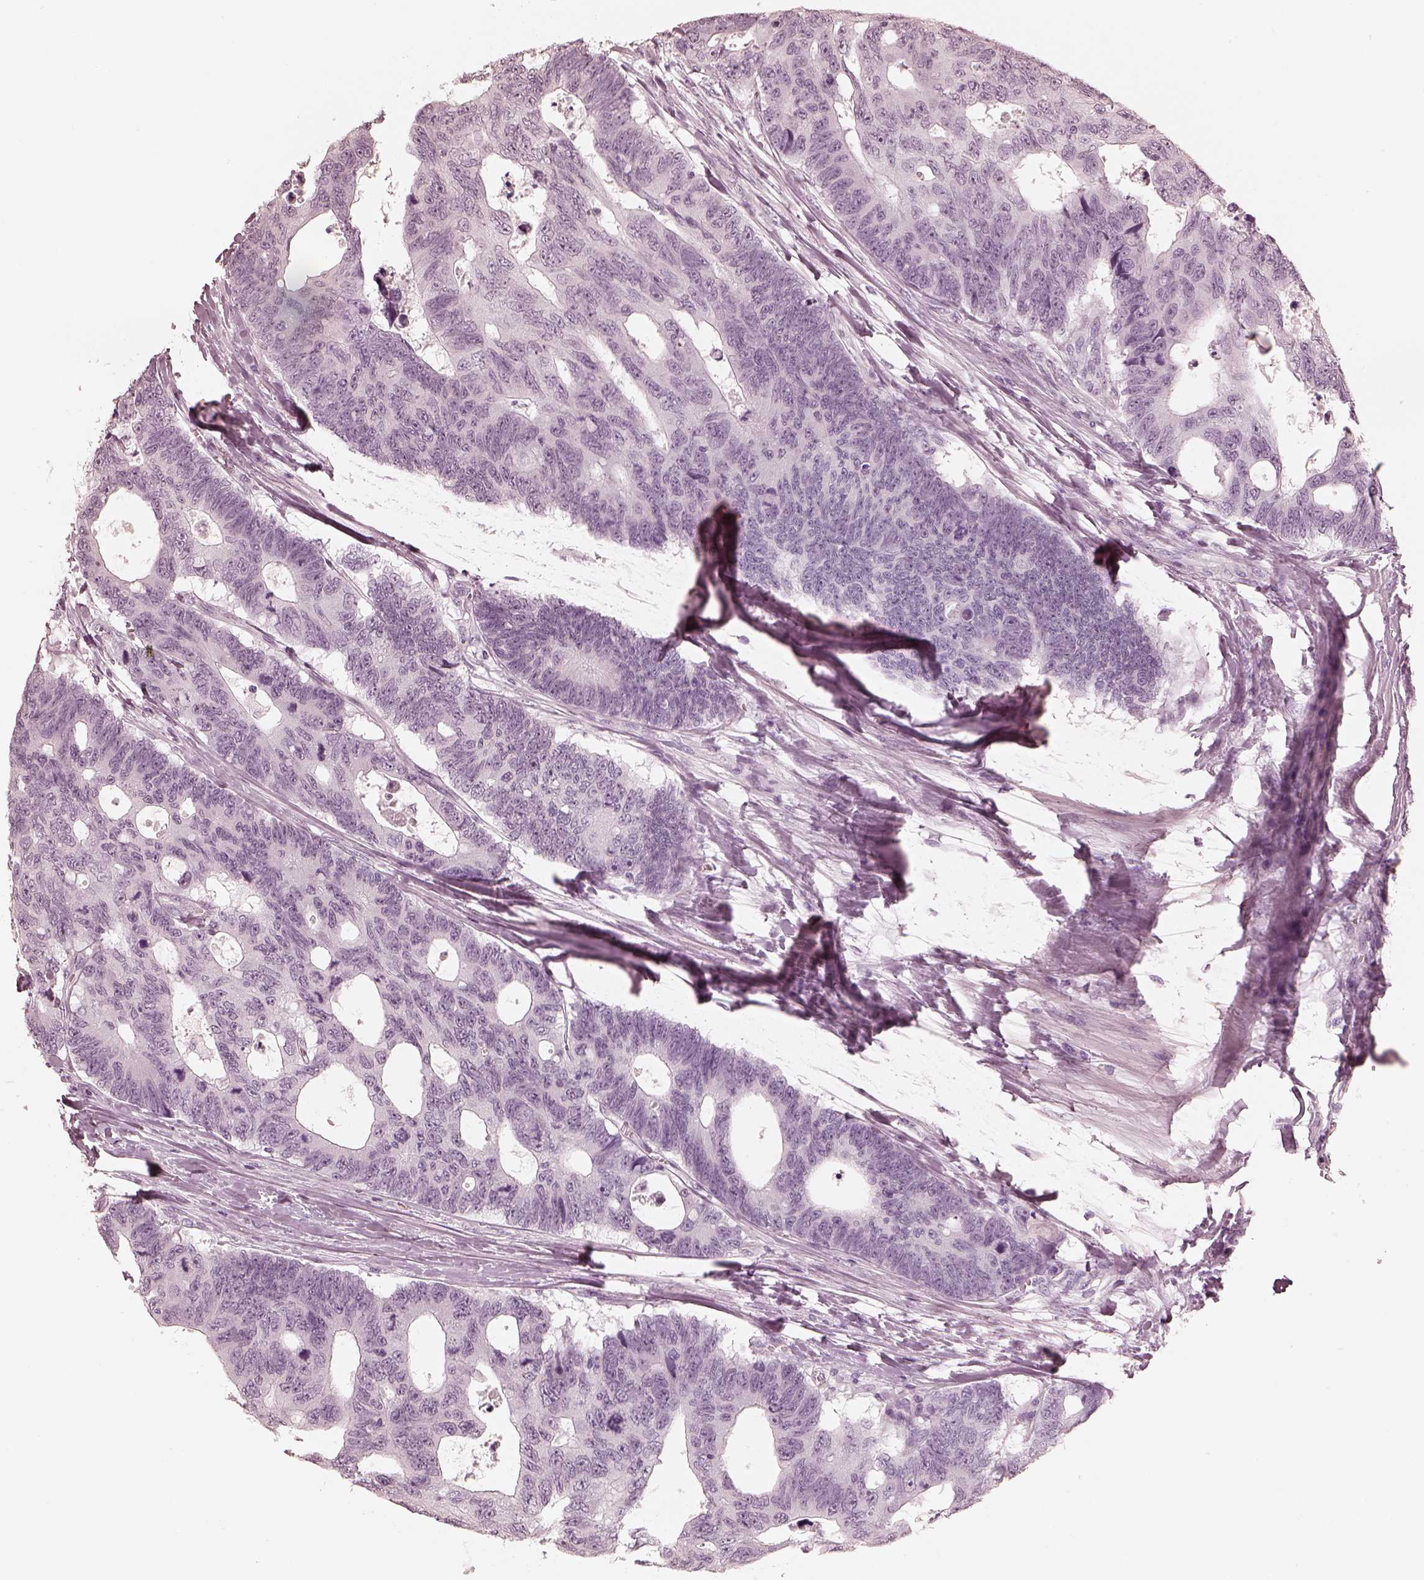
{"staining": {"intensity": "negative", "quantity": "none", "location": "none"}, "tissue": "colorectal cancer", "cell_type": "Tumor cells", "image_type": "cancer", "snomed": [{"axis": "morphology", "description": "Adenocarcinoma, NOS"}, {"axis": "topography", "description": "Colon"}], "caption": "High power microscopy image of an immunohistochemistry (IHC) photomicrograph of colorectal adenocarcinoma, revealing no significant expression in tumor cells.", "gene": "CALR3", "patient": {"sex": "female", "age": 77}}